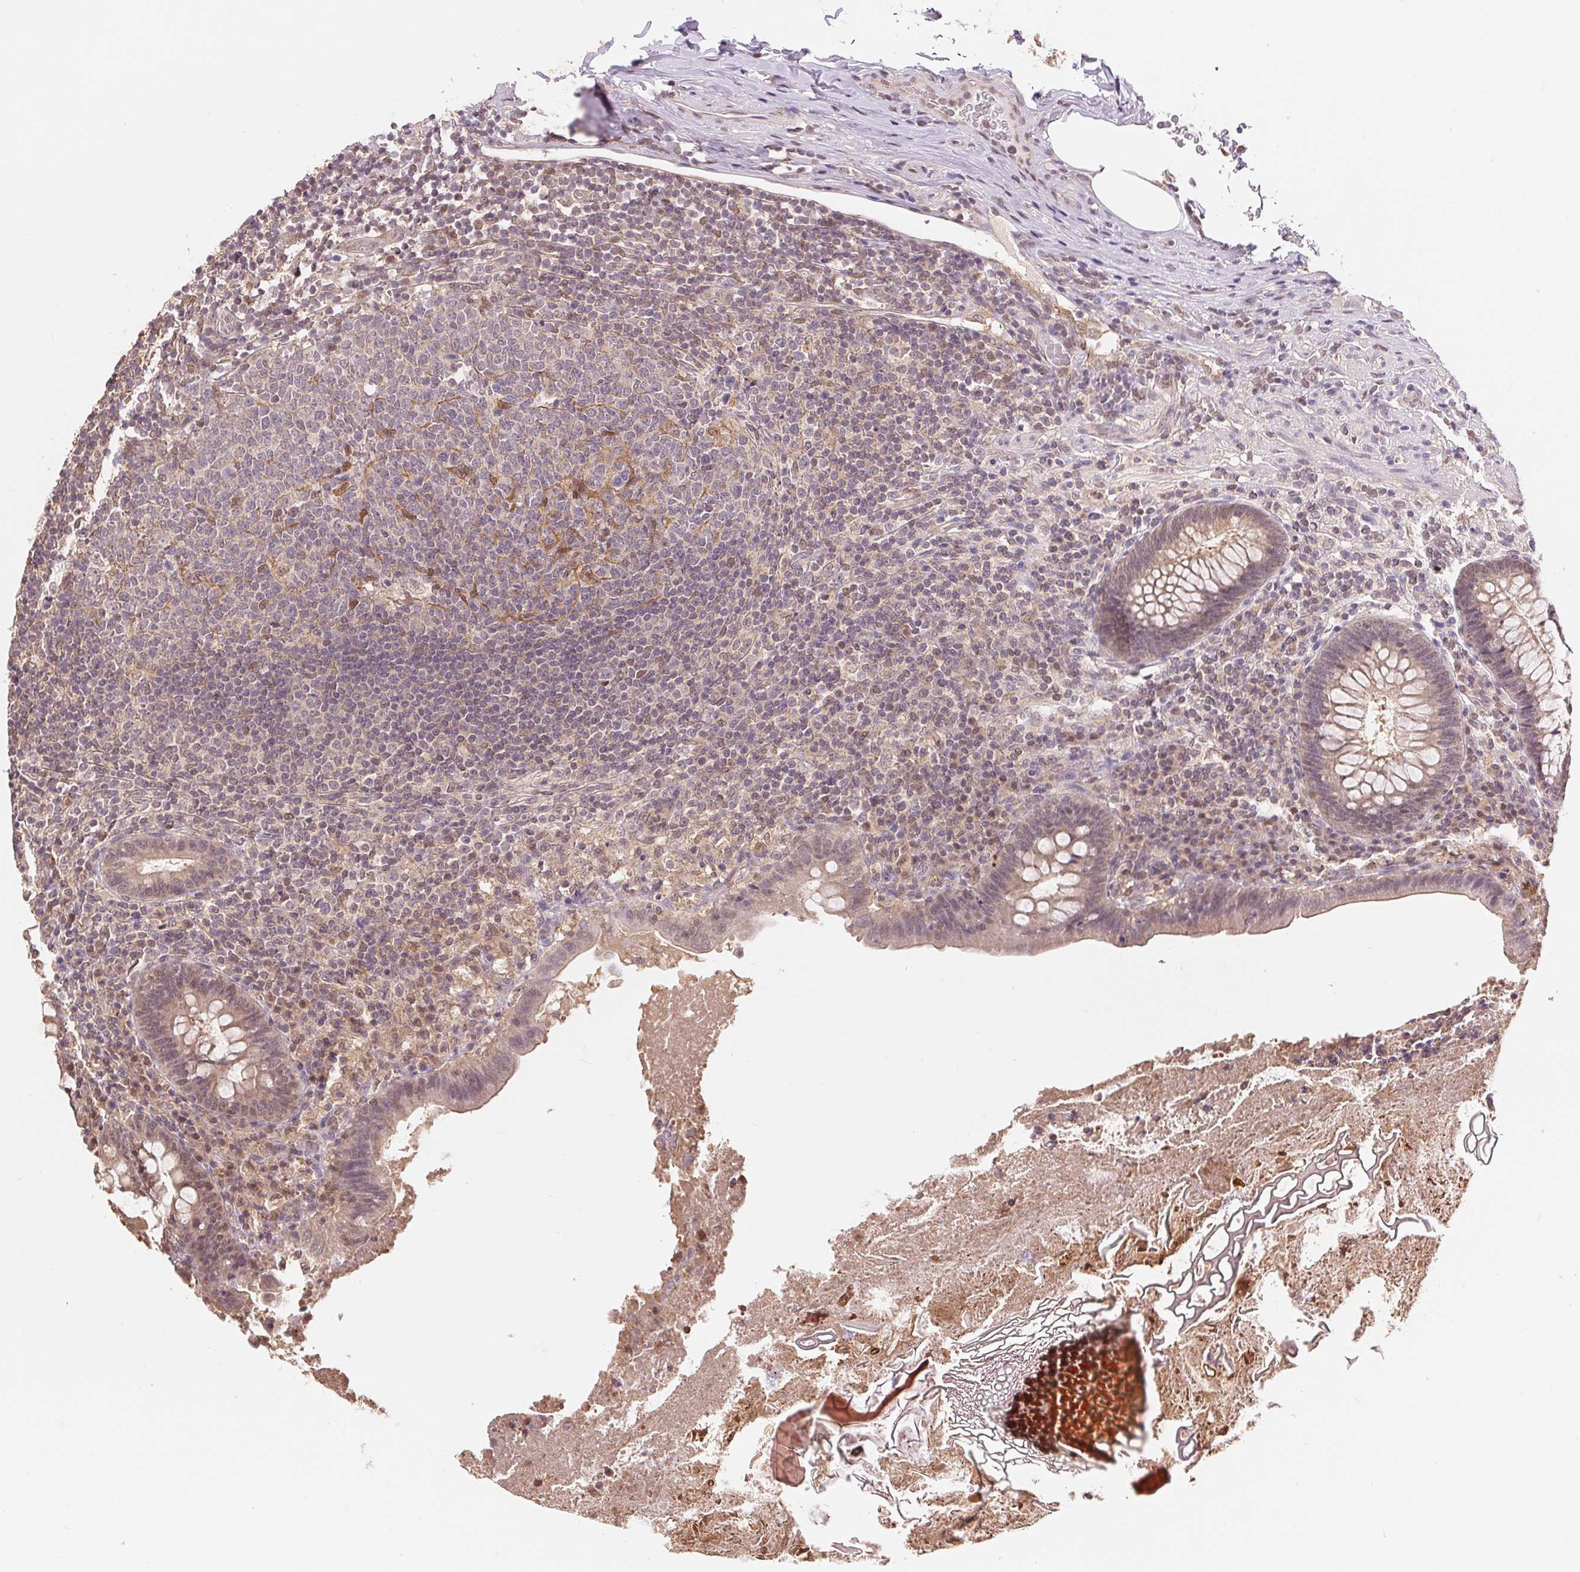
{"staining": {"intensity": "weak", "quantity": ">75%", "location": "cytoplasmic/membranous"}, "tissue": "appendix", "cell_type": "Glandular cells", "image_type": "normal", "snomed": [{"axis": "morphology", "description": "Normal tissue, NOS"}, {"axis": "topography", "description": "Appendix"}], "caption": "Protein expression analysis of benign appendix displays weak cytoplasmic/membranous positivity in approximately >75% of glandular cells.", "gene": "TMEM273", "patient": {"sex": "male", "age": 47}}